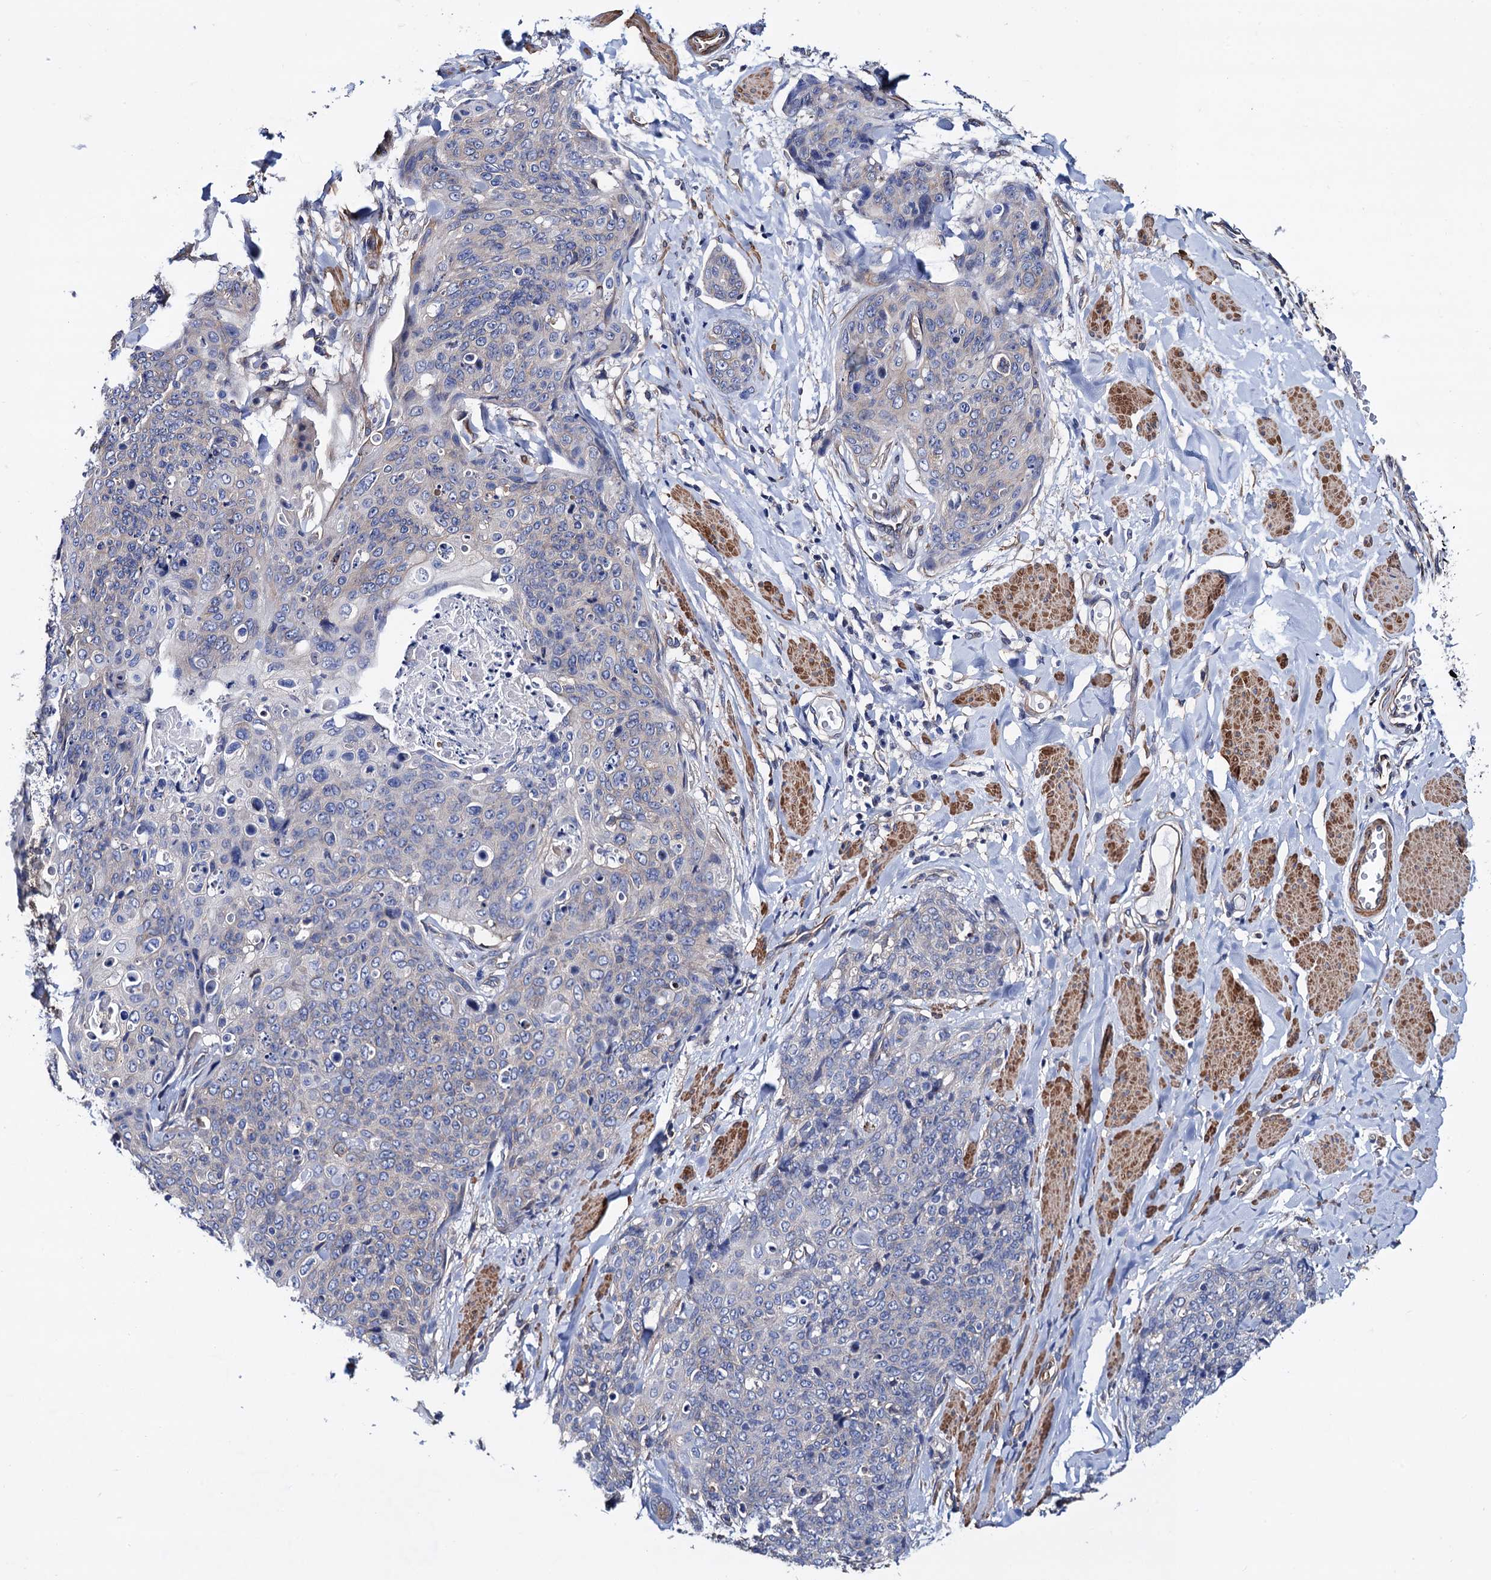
{"staining": {"intensity": "negative", "quantity": "none", "location": "none"}, "tissue": "skin cancer", "cell_type": "Tumor cells", "image_type": "cancer", "snomed": [{"axis": "morphology", "description": "Squamous cell carcinoma, NOS"}, {"axis": "topography", "description": "Skin"}, {"axis": "topography", "description": "Vulva"}], "caption": "Tumor cells are negative for brown protein staining in skin cancer. The staining was performed using DAB to visualize the protein expression in brown, while the nuclei were stained in blue with hematoxylin (Magnification: 20x).", "gene": "ZDHHC18", "patient": {"sex": "female", "age": 85}}